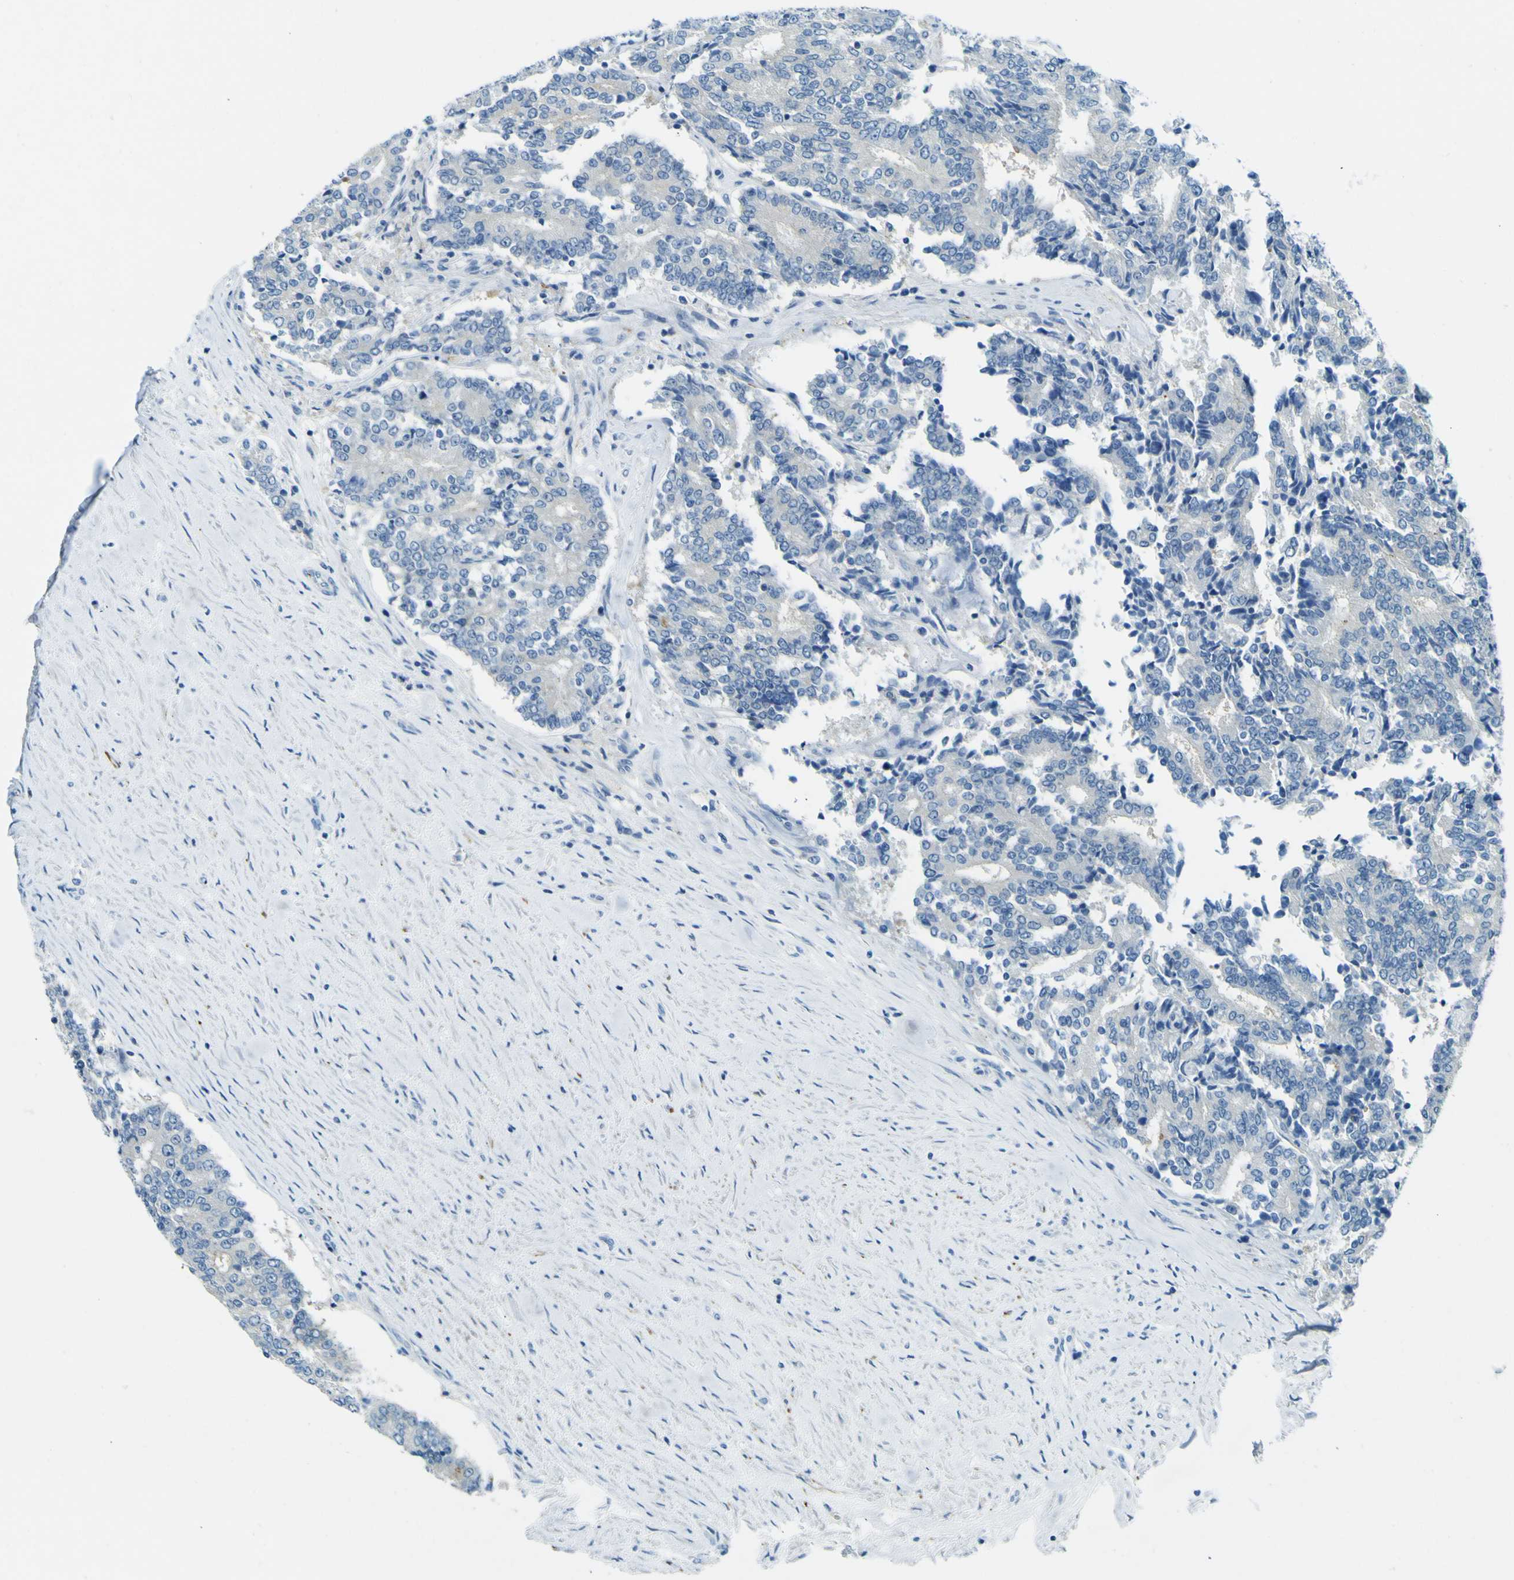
{"staining": {"intensity": "negative", "quantity": "none", "location": "none"}, "tissue": "prostate cancer", "cell_type": "Tumor cells", "image_type": "cancer", "snomed": [{"axis": "morphology", "description": "Normal tissue, NOS"}, {"axis": "morphology", "description": "Adenocarcinoma, High grade"}, {"axis": "topography", "description": "Prostate"}, {"axis": "topography", "description": "Seminal veicle"}], "caption": "This is an immunohistochemistry (IHC) photomicrograph of human prostate high-grade adenocarcinoma. There is no staining in tumor cells.", "gene": "SORCS1", "patient": {"sex": "male", "age": 55}}